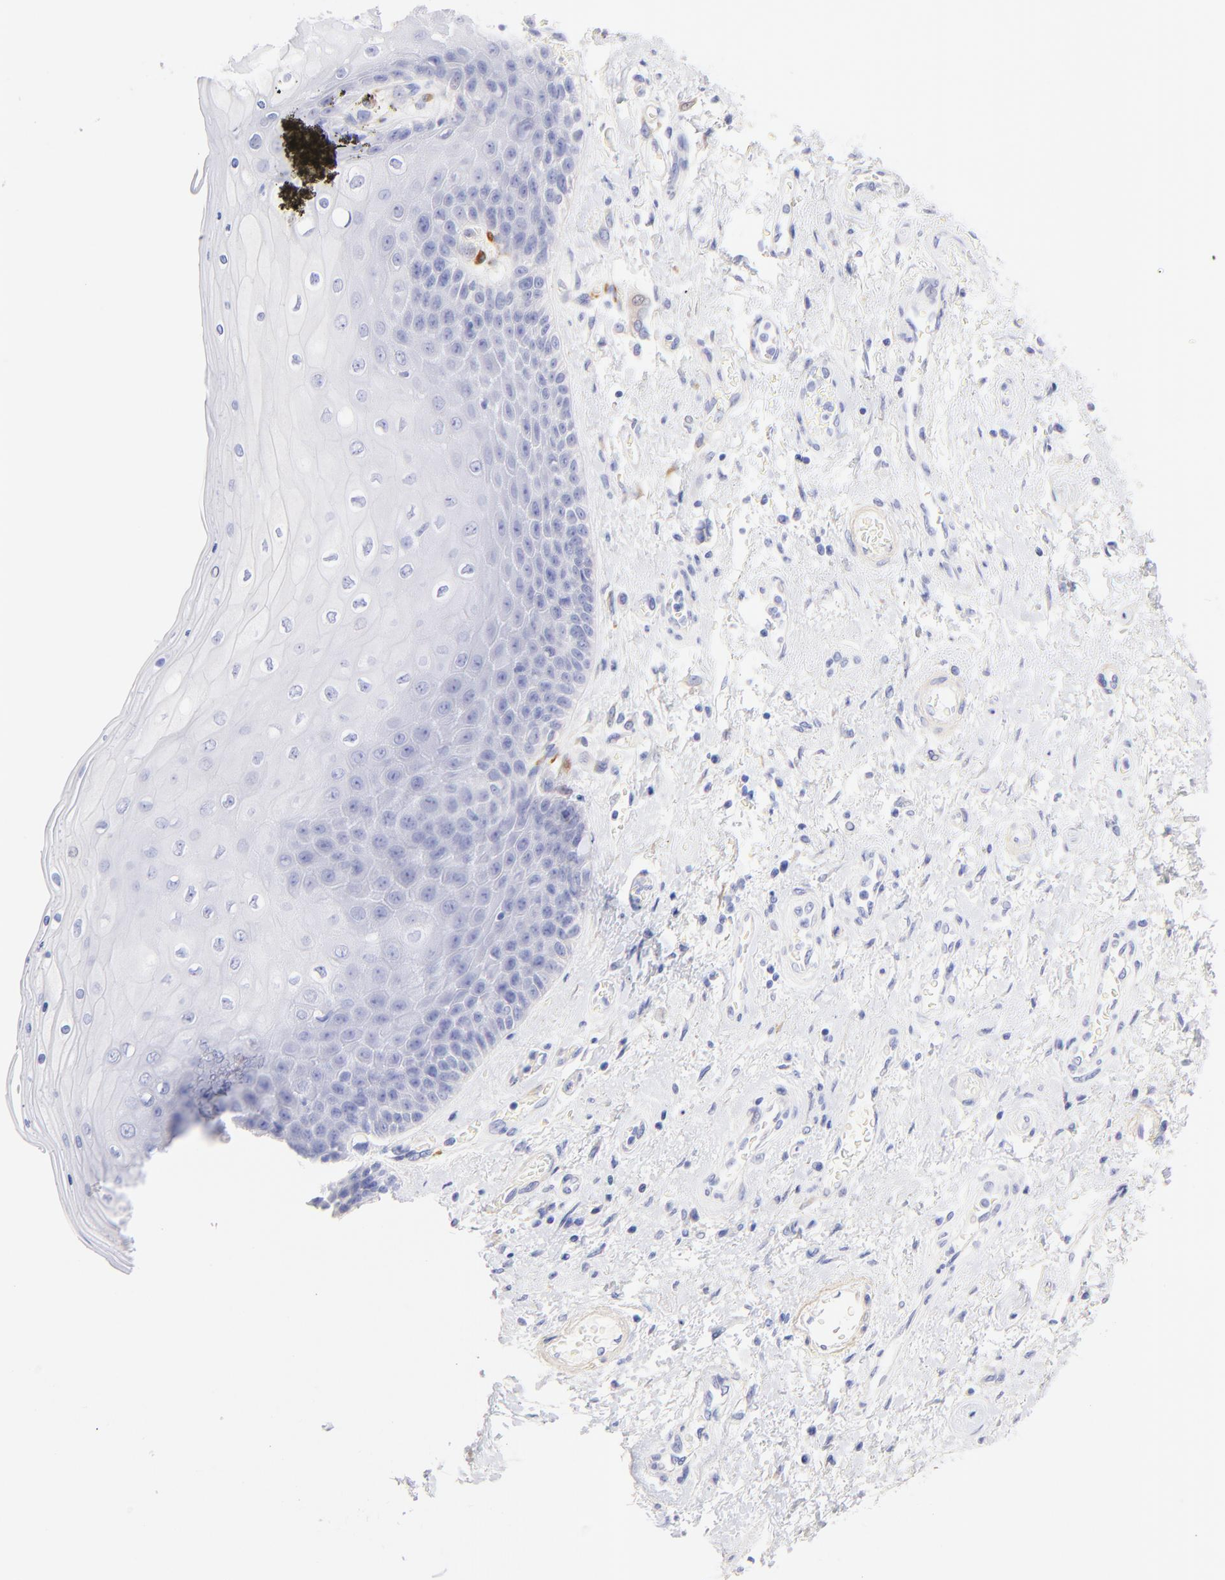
{"staining": {"intensity": "weak", "quantity": "<25%", "location": "cytoplasmic/membranous"}, "tissue": "skin", "cell_type": "Epidermal cells", "image_type": "normal", "snomed": [{"axis": "morphology", "description": "Normal tissue, NOS"}, {"axis": "topography", "description": "Anal"}], "caption": "DAB immunohistochemical staining of normal human skin shows no significant expression in epidermal cells.", "gene": "C1QTNF6", "patient": {"sex": "female", "age": 46}}